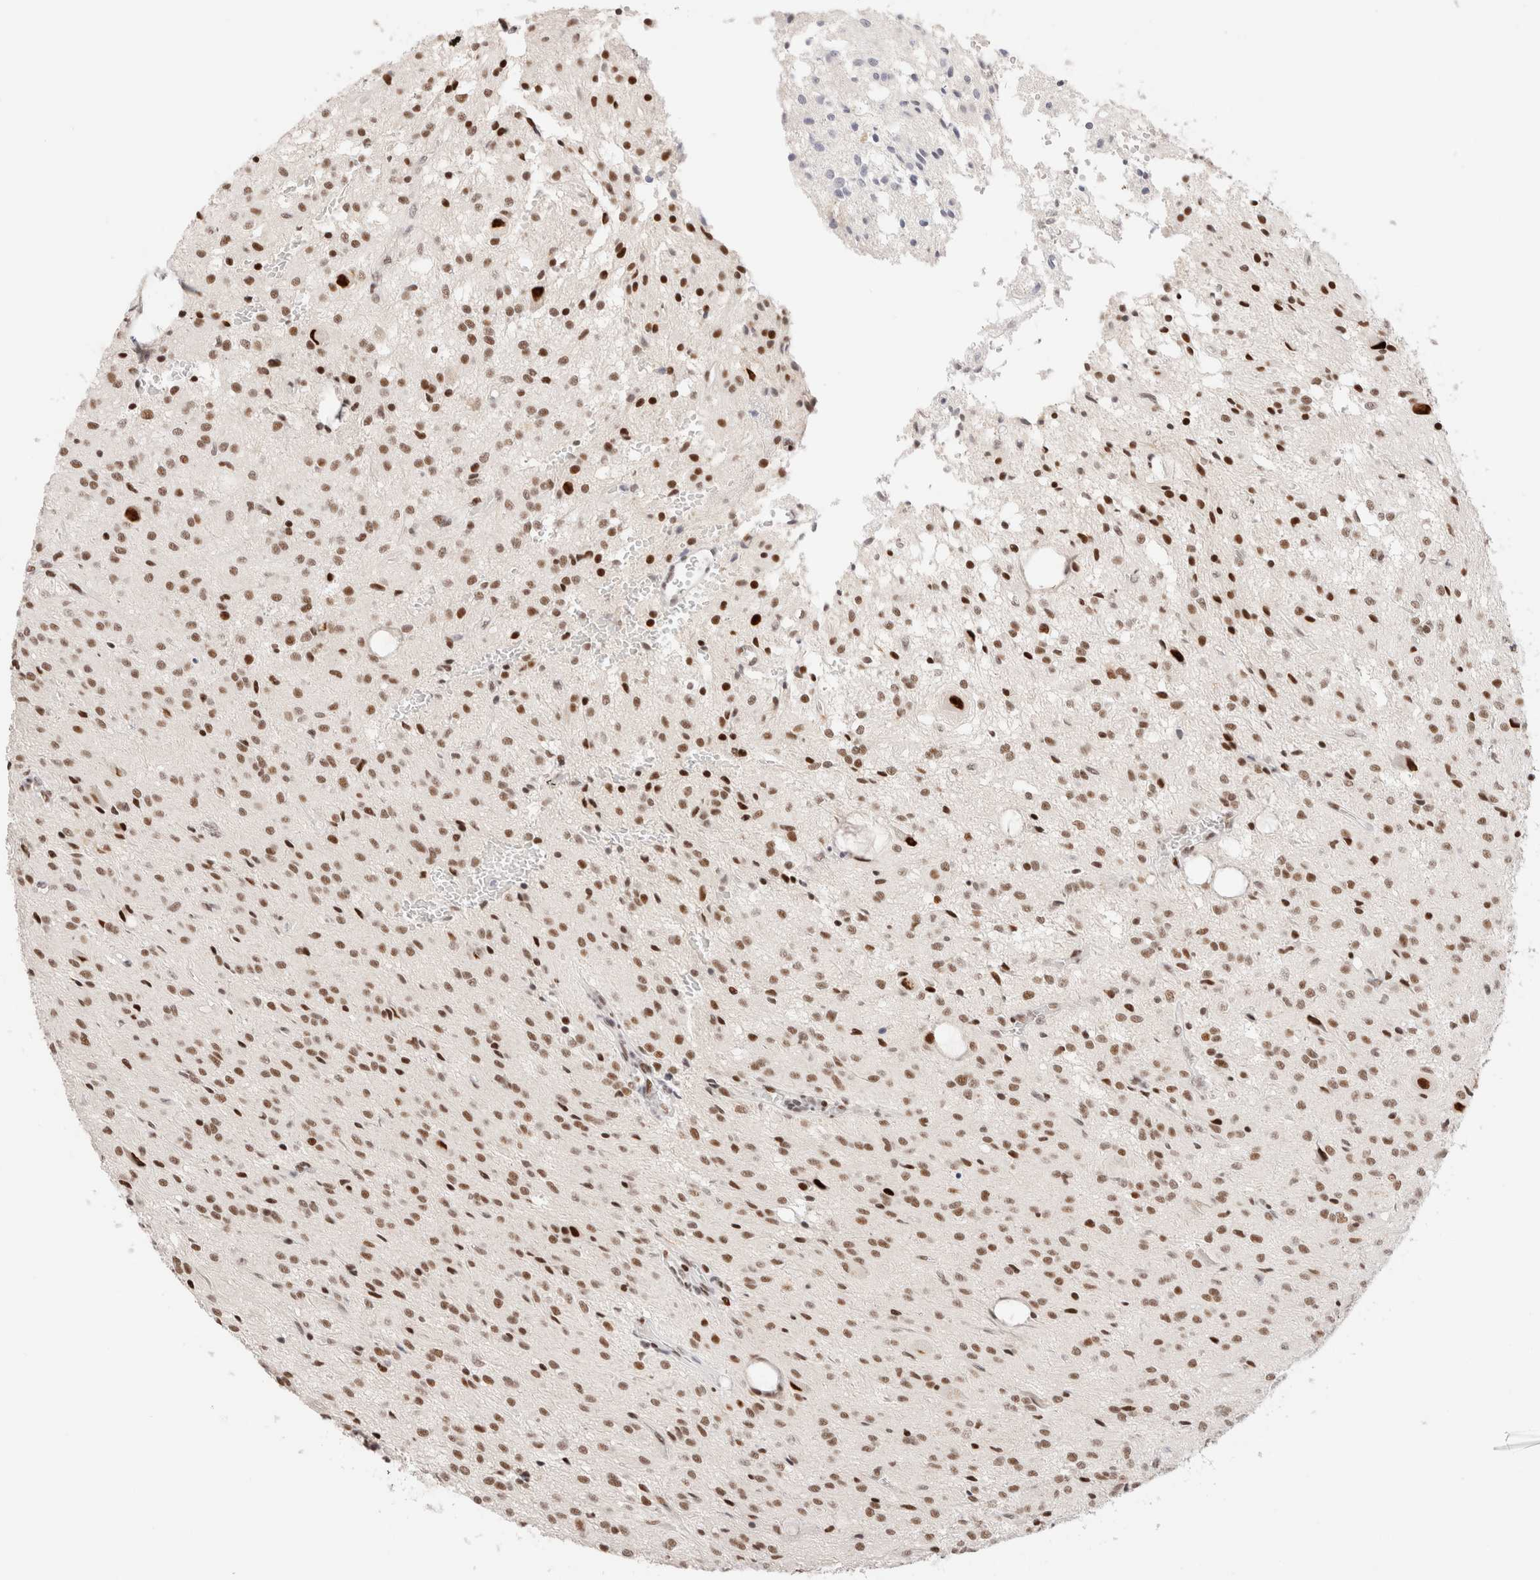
{"staining": {"intensity": "moderate", "quantity": ">75%", "location": "nuclear"}, "tissue": "glioma", "cell_type": "Tumor cells", "image_type": "cancer", "snomed": [{"axis": "morphology", "description": "Glioma, malignant, High grade"}, {"axis": "topography", "description": "Brain"}], "caption": "High-grade glioma (malignant) stained for a protein (brown) displays moderate nuclear positive expression in approximately >75% of tumor cells.", "gene": "ZNF282", "patient": {"sex": "female", "age": 59}}